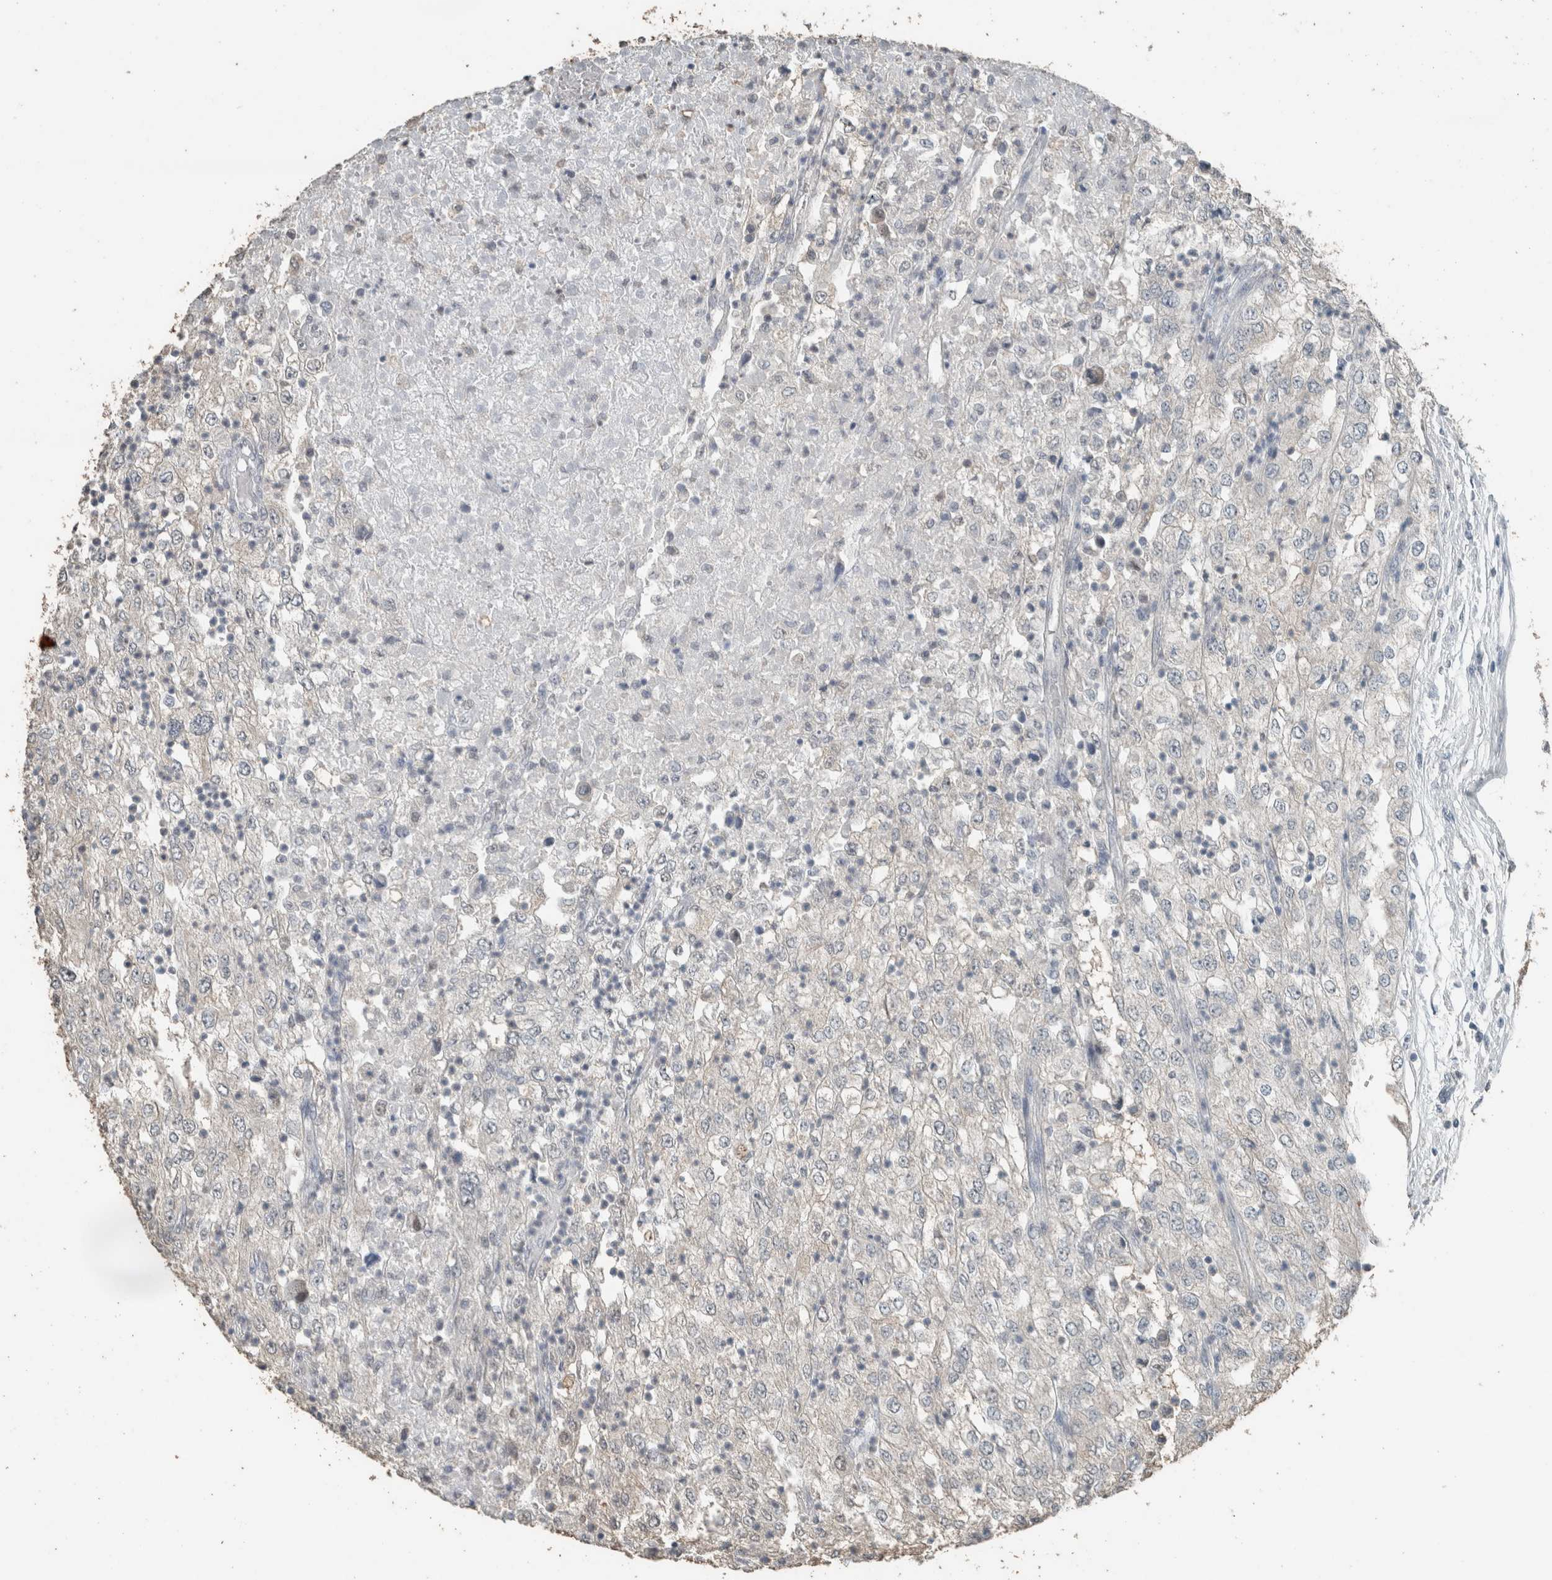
{"staining": {"intensity": "moderate", "quantity": "<25%", "location": "cytoplasmic/membranous"}, "tissue": "renal cancer", "cell_type": "Tumor cells", "image_type": "cancer", "snomed": [{"axis": "morphology", "description": "Adenocarcinoma, NOS"}, {"axis": "topography", "description": "Kidney"}], "caption": "Protein staining of renal cancer (adenocarcinoma) tissue shows moderate cytoplasmic/membranous expression in about <25% of tumor cells.", "gene": "ACVR2B", "patient": {"sex": "female", "age": 54}}